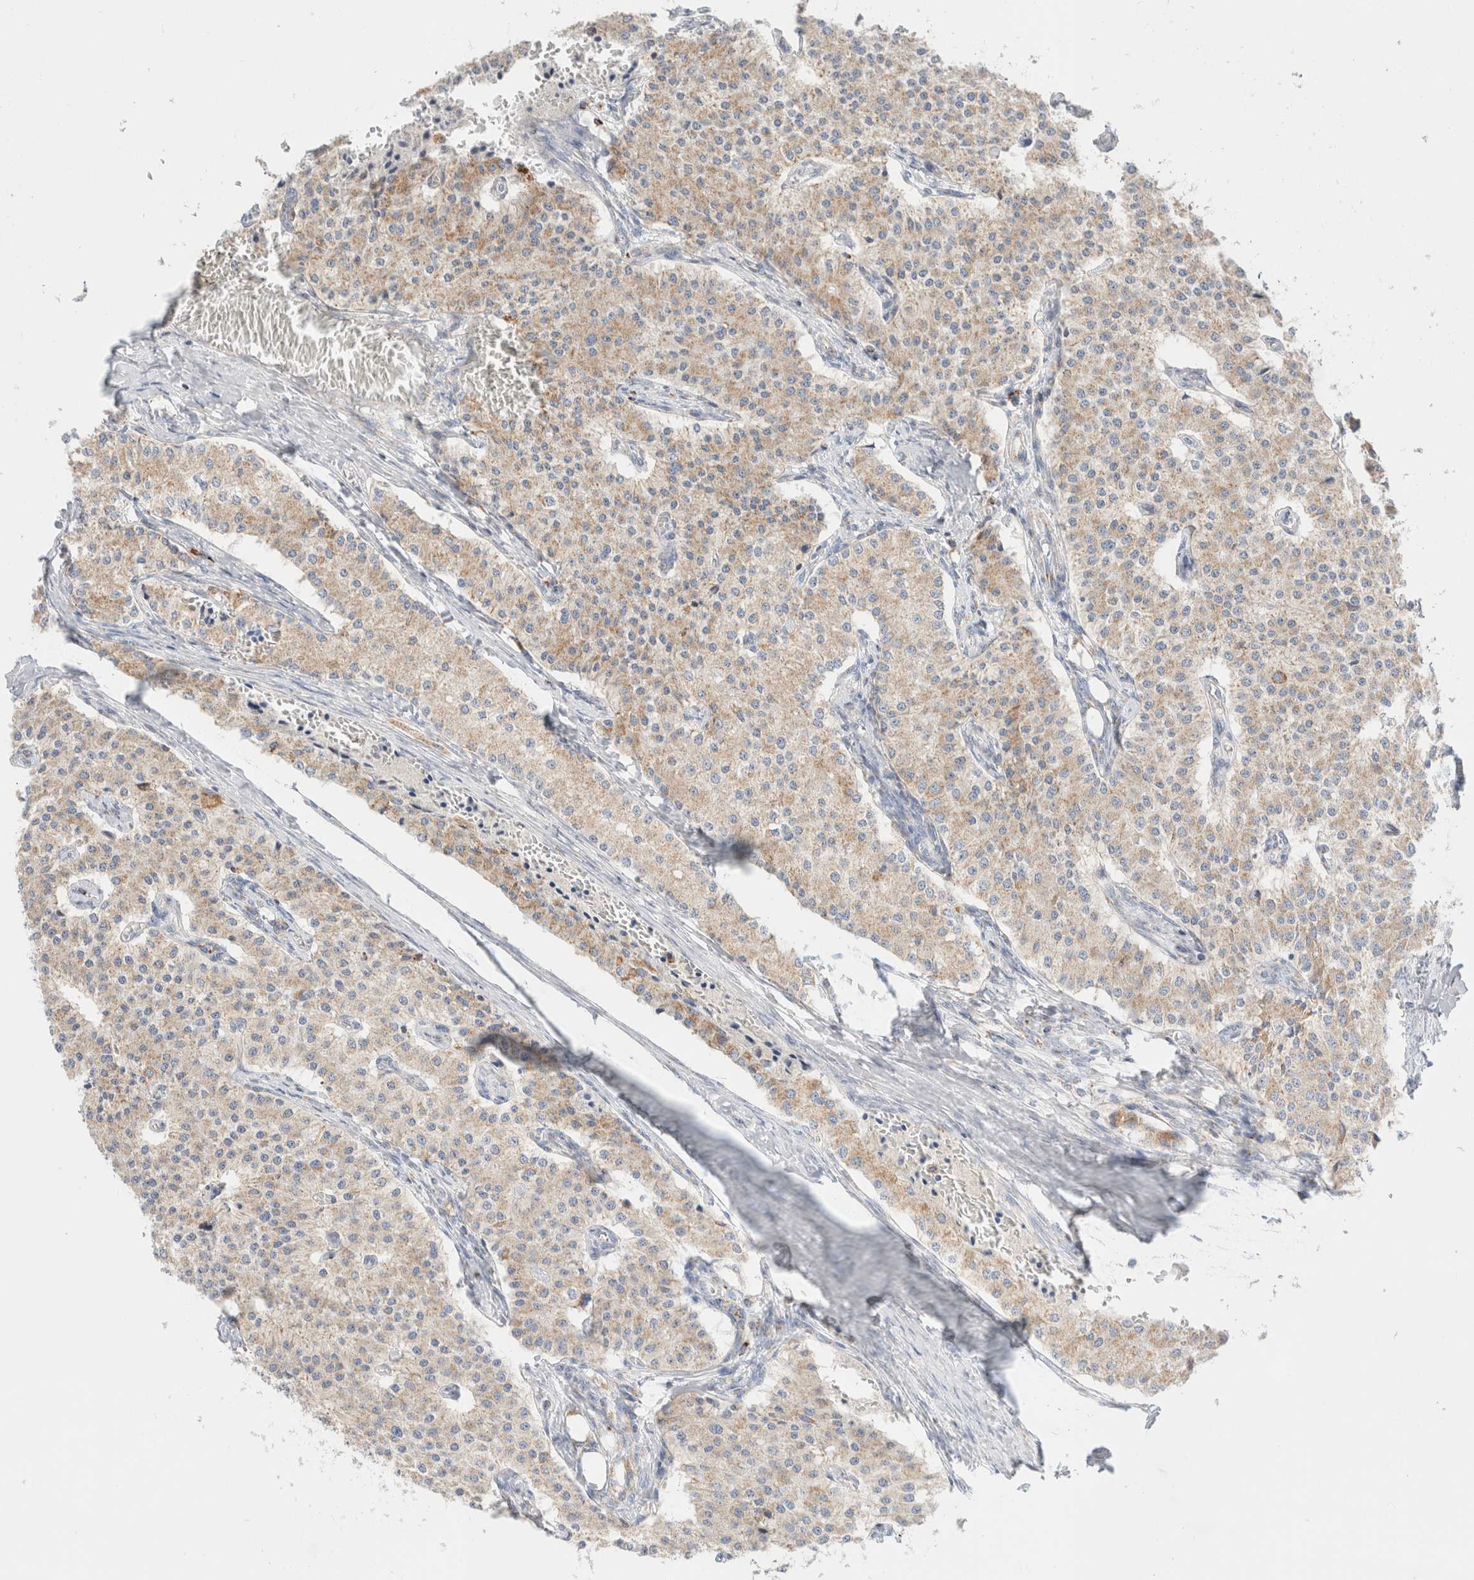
{"staining": {"intensity": "weak", "quantity": ">75%", "location": "cytoplasmic/membranous"}, "tissue": "carcinoid", "cell_type": "Tumor cells", "image_type": "cancer", "snomed": [{"axis": "morphology", "description": "Carcinoid, malignant, NOS"}, {"axis": "topography", "description": "Colon"}], "caption": "The immunohistochemical stain shows weak cytoplasmic/membranous positivity in tumor cells of carcinoid tissue. (IHC, brightfield microscopy, high magnification).", "gene": "ATP6V1C1", "patient": {"sex": "female", "age": 52}}